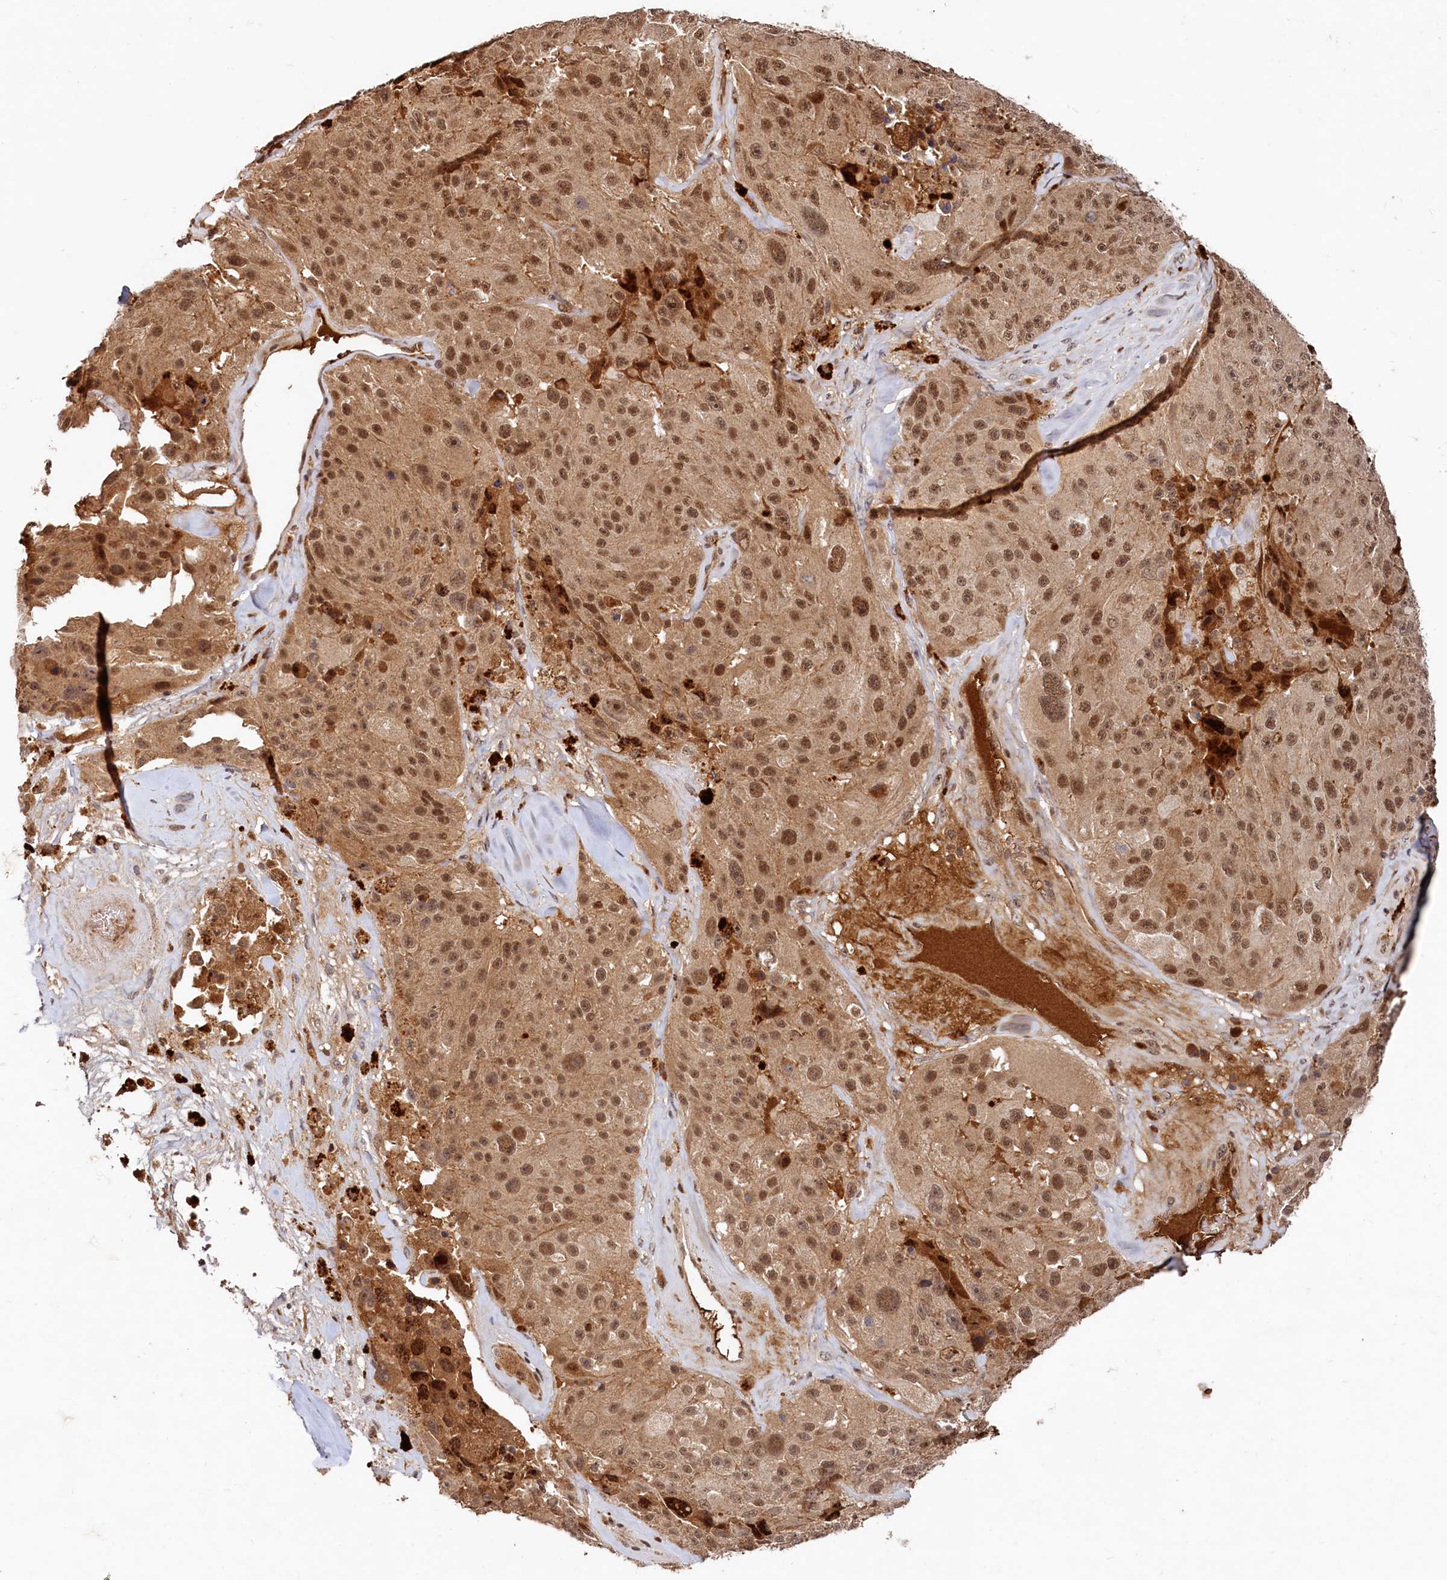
{"staining": {"intensity": "moderate", "quantity": ">75%", "location": "nuclear"}, "tissue": "melanoma", "cell_type": "Tumor cells", "image_type": "cancer", "snomed": [{"axis": "morphology", "description": "Malignant melanoma, Metastatic site"}, {"axis": "topography", "description": "Lymph node"}], "caption": "Malignant melanoma (metastatic site) stained with IHC exhibits moderate nuclear staining in about >75% of tumor cells. Immunohistochemistry (ihc) stains the protein in brown and the nuclei are stained blue.", "gene": "TRAPPC4", "patient": {"sex": "male", "age": 62}}